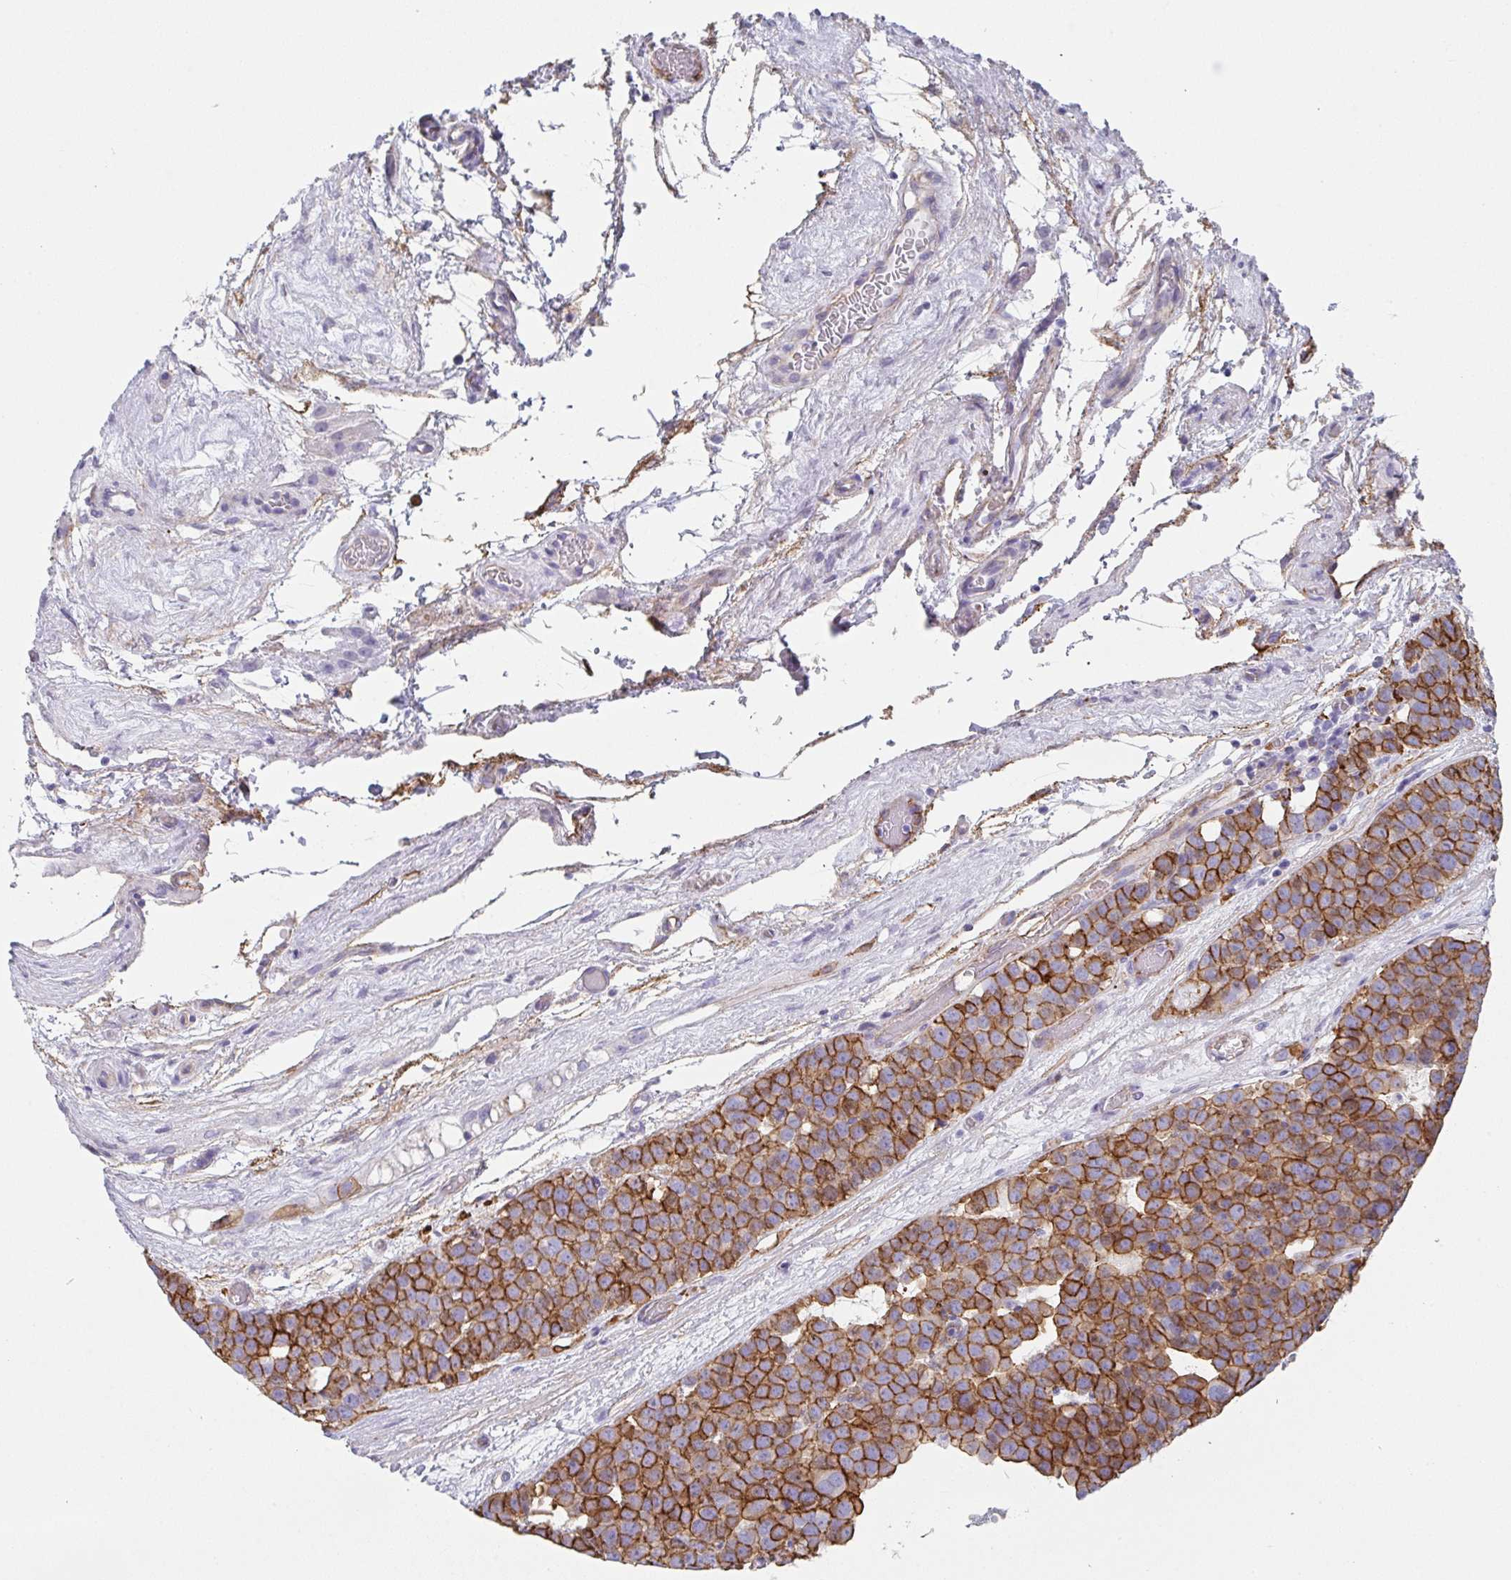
{"staining": {"intensity": "strong", "quantity": ">75%", "location": "cytoplasmic/membranous"}, "tissue": "testis cancer", "cell_type": "Tumor cells", "image_type": "cancer", "snomed": [{"axis": "morphology", "description": "Seminoma, NOS"}, {"axis": "topography", "description": "Testis"}], "caption": "The immunohistochemical stain labels strong cytoplasmic/membranous expression in tumor cells of seminoma (testis) tissue.", "gene": "DBN1", "patient": {"sex": "male", "age": 71}}